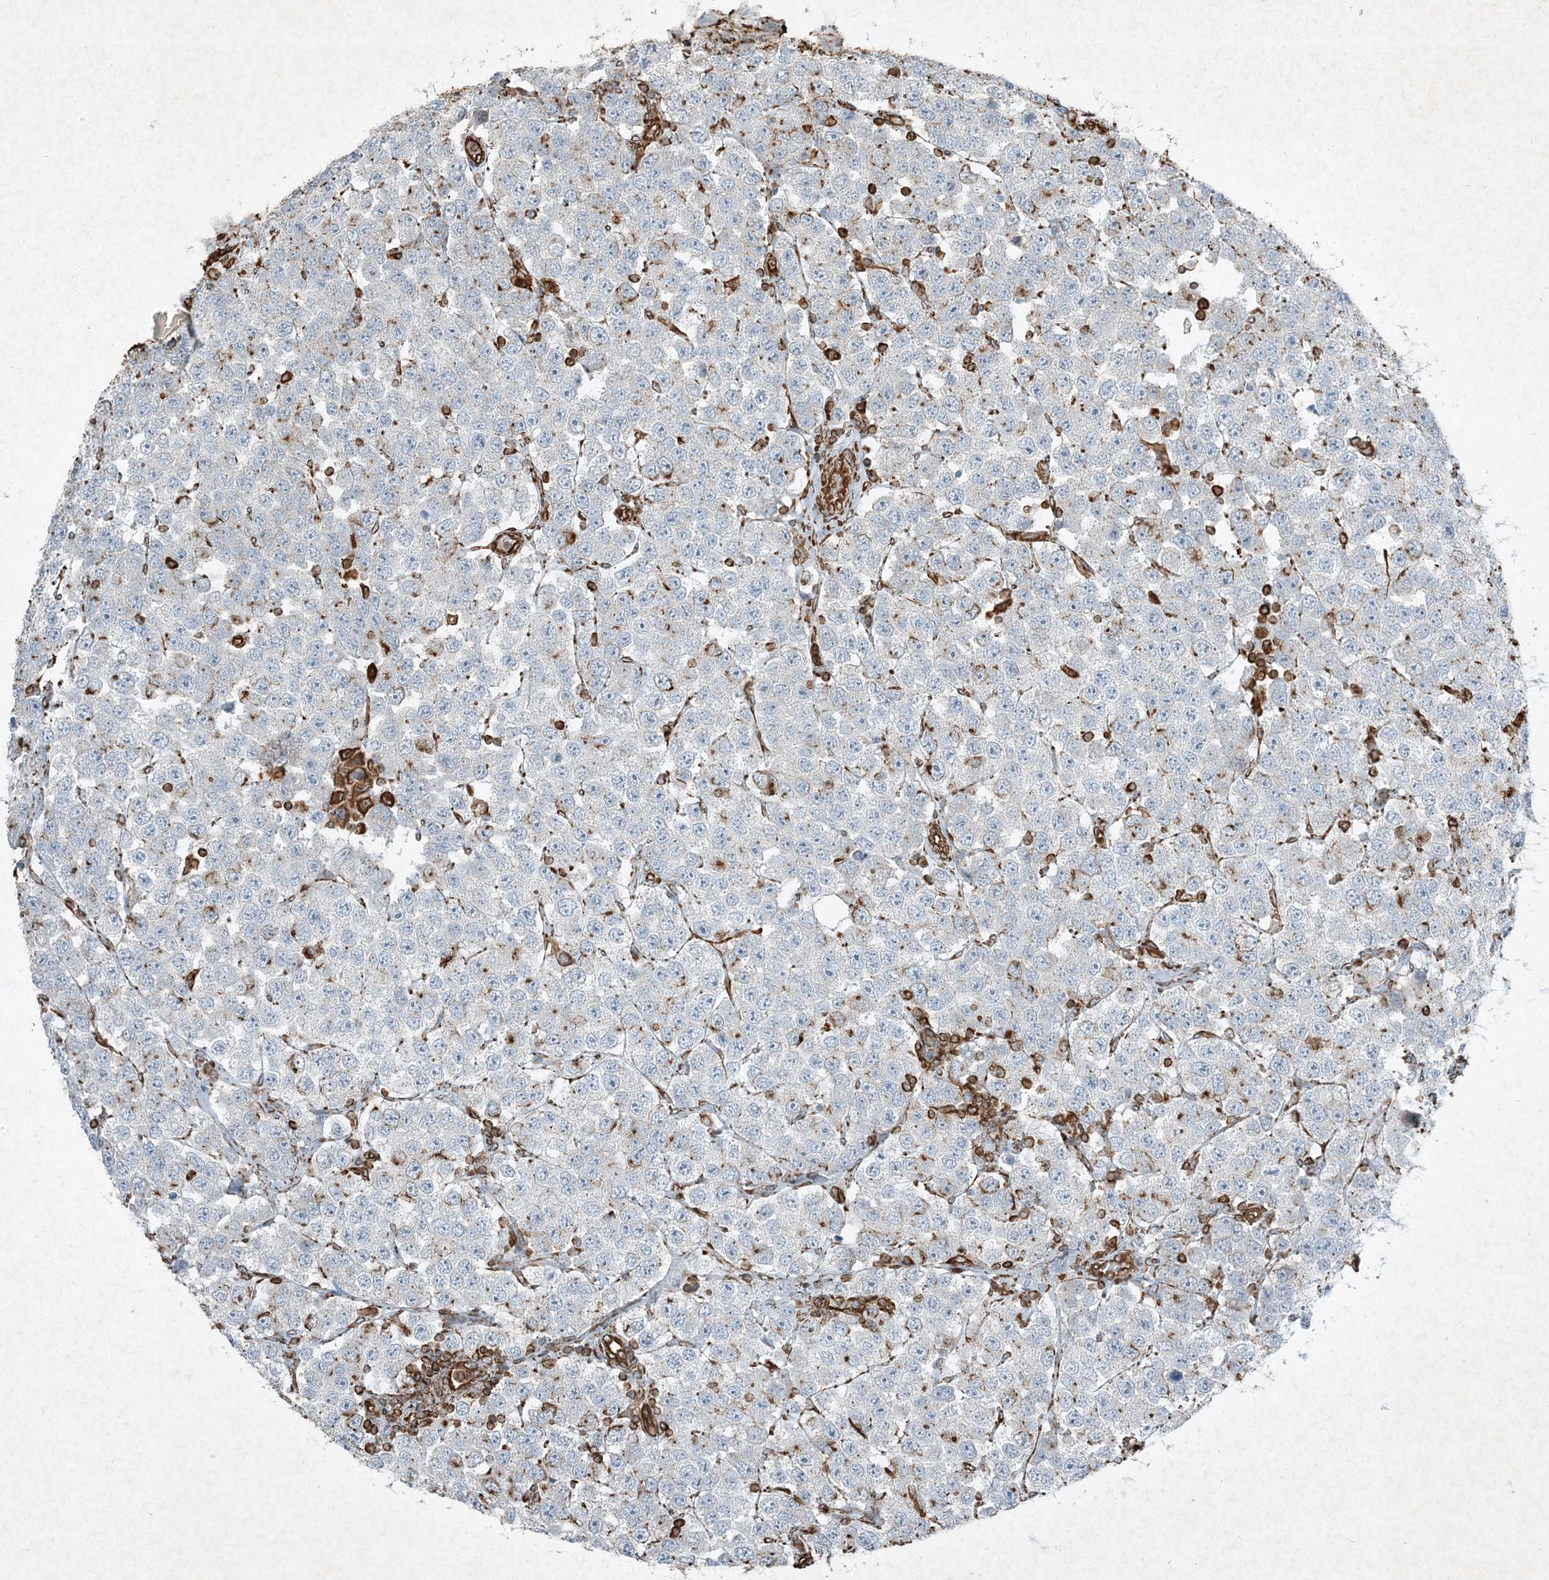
{"staining": {"intensity": "moderate", "quantity": "<25%", "location": "cytoplasmic/membranous"}, "tissue": "testis cancer", "cell_type": "Tumor cells", "image_type": "cancer", "snomed": [{"axis": "morphology", "description": "Seminoma, NOS"}, {"axis": "topography", "description": "Testis"}], "caption": "Protein staining displays moderate cytoplasmic/membranous expression in about <25% of tumor cells in testis cancer (seminoma).", "gene": "RYK", "patient": {"sex": "male", "age": 28}}